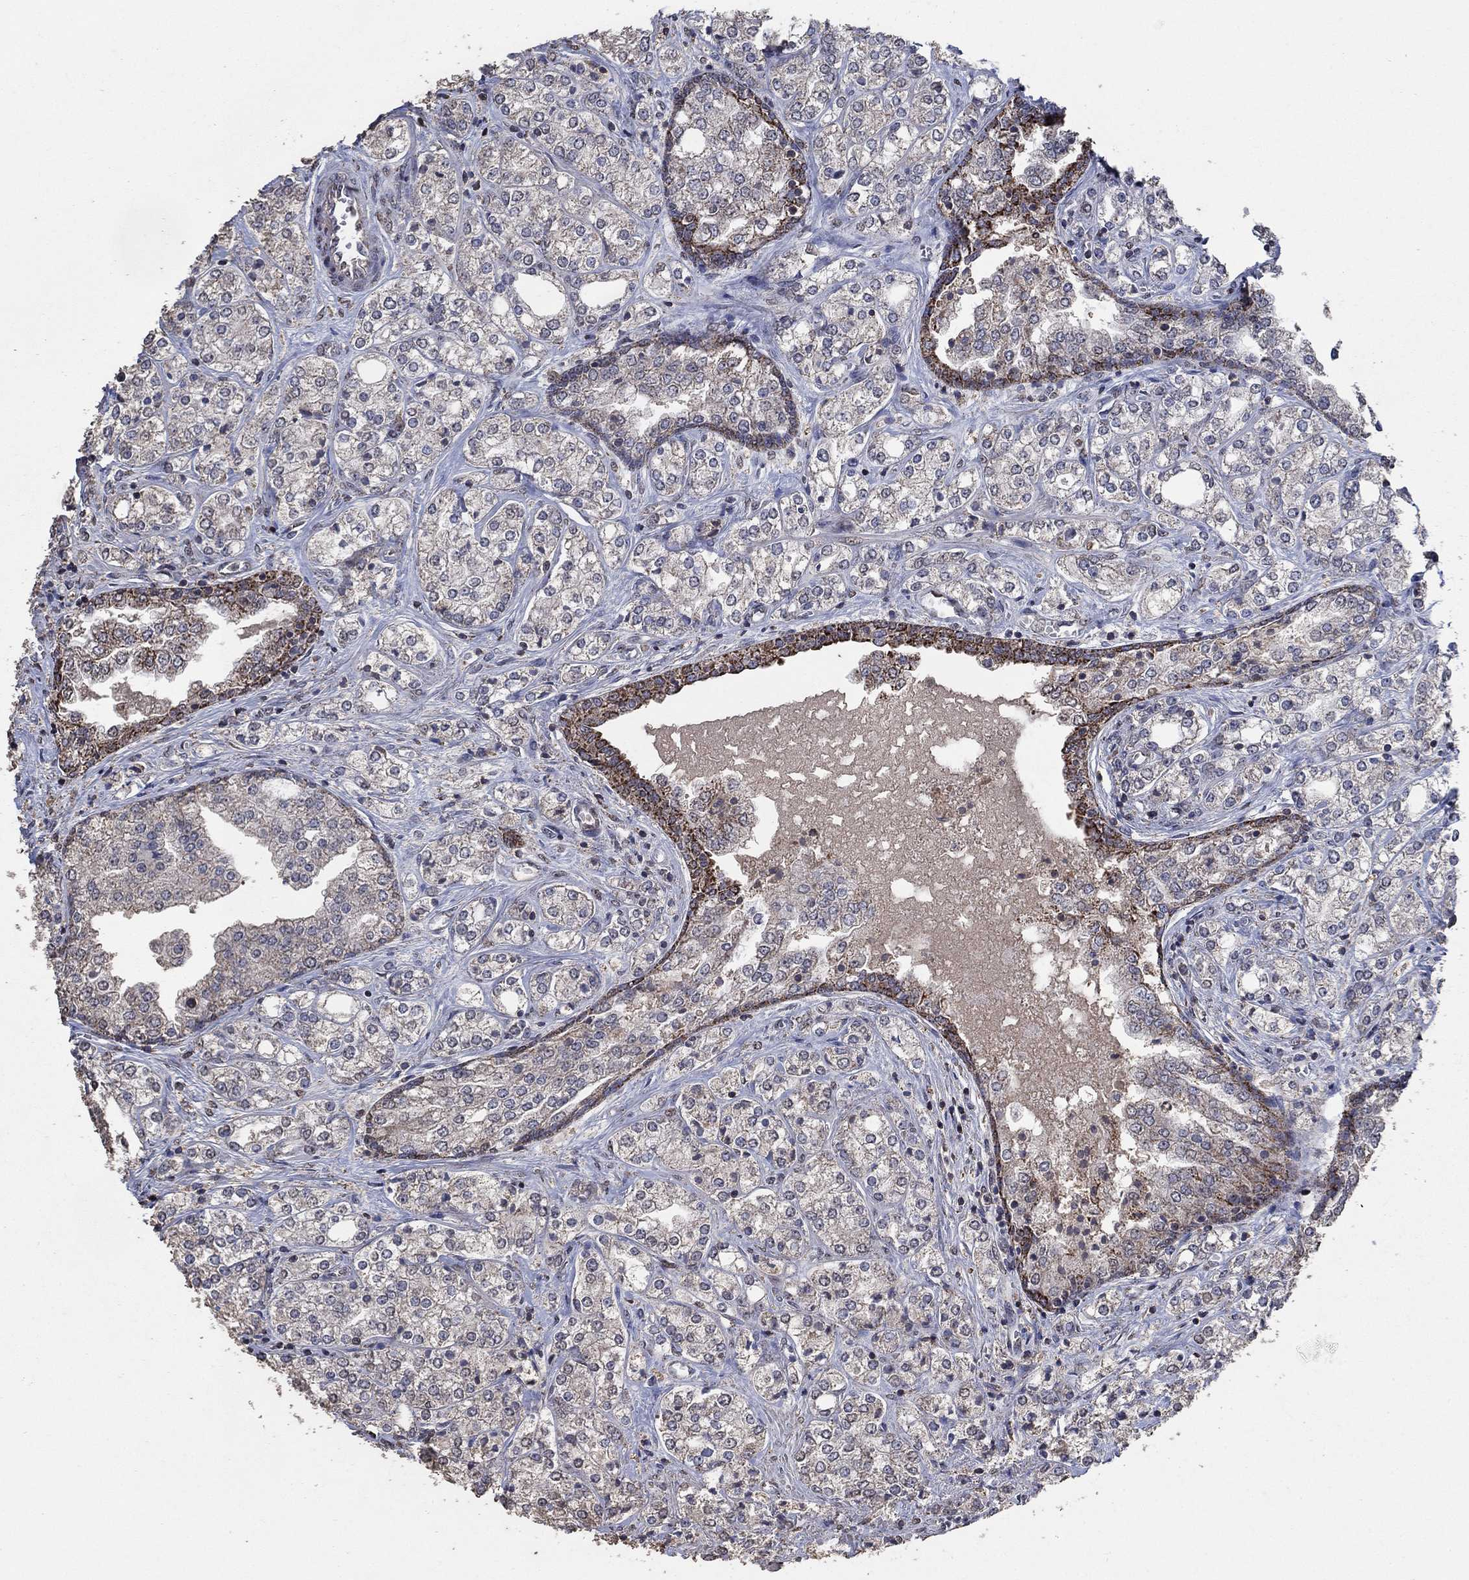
{"staining": {"intensity": "strong", "quantity": "<25%", "location": "cytoplasmic/membranous"}, "tissue": "prostate cancer", "cell_type": "Tumor cells", "image_type": "cancer", "snomed": [{"axis": "morphology", "description": "Adenocarcinoma, NOS"}, {"axis": "topography", "description": "Prostate and seminal vesicle, NOS"}, {"axis": "topography", "description": "Prostate"}], "caption": "Protein staining shows strong cytoplasmic/membranous expression in approximately <25% of tumor cells in adenocarcinoma (prostate).", "gene": "MRPS24", "patient": {"sex": "male", "age": 62}}